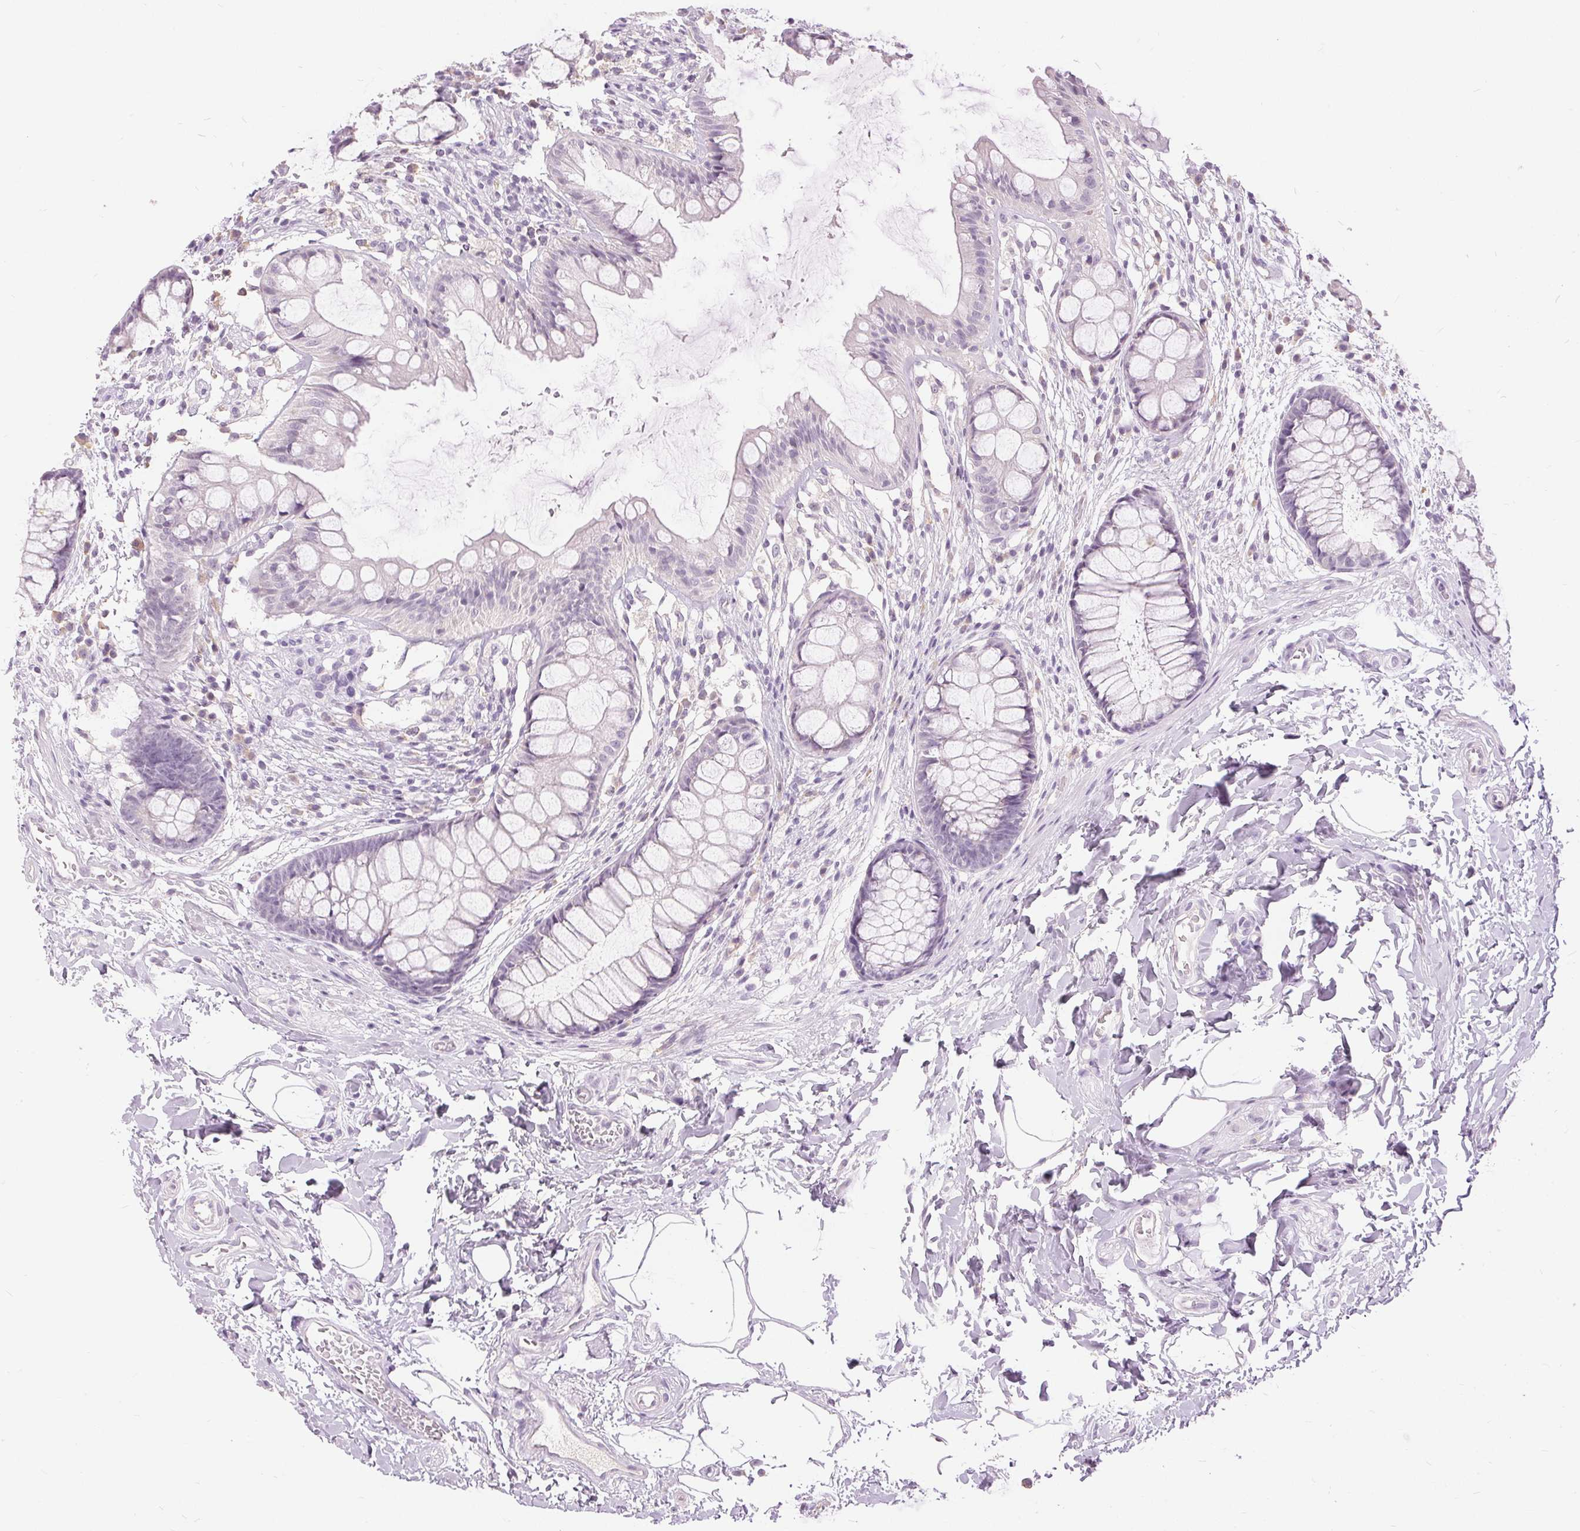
{"staining": {"intensity": "negative", "quantity": "none", "location": "none"}, "tissue": "rectum", "cell_type": "Glandular cells", "image_type": "normal", "snomed": [{"axis": "morphology", "description": "Normal tissue, NOS"}, {"axis": "topography", "description": "Rectum"}], "caption": "Histopathology image shows no protein positivity in glandular cells of normal rectum. (Stains: DAB IHC with hematoxylin counter stain, Microscopy: brightfield microscopy at high magnification).", "gene": "DSG3", "patient": {"sex": "female", "age": 62}}